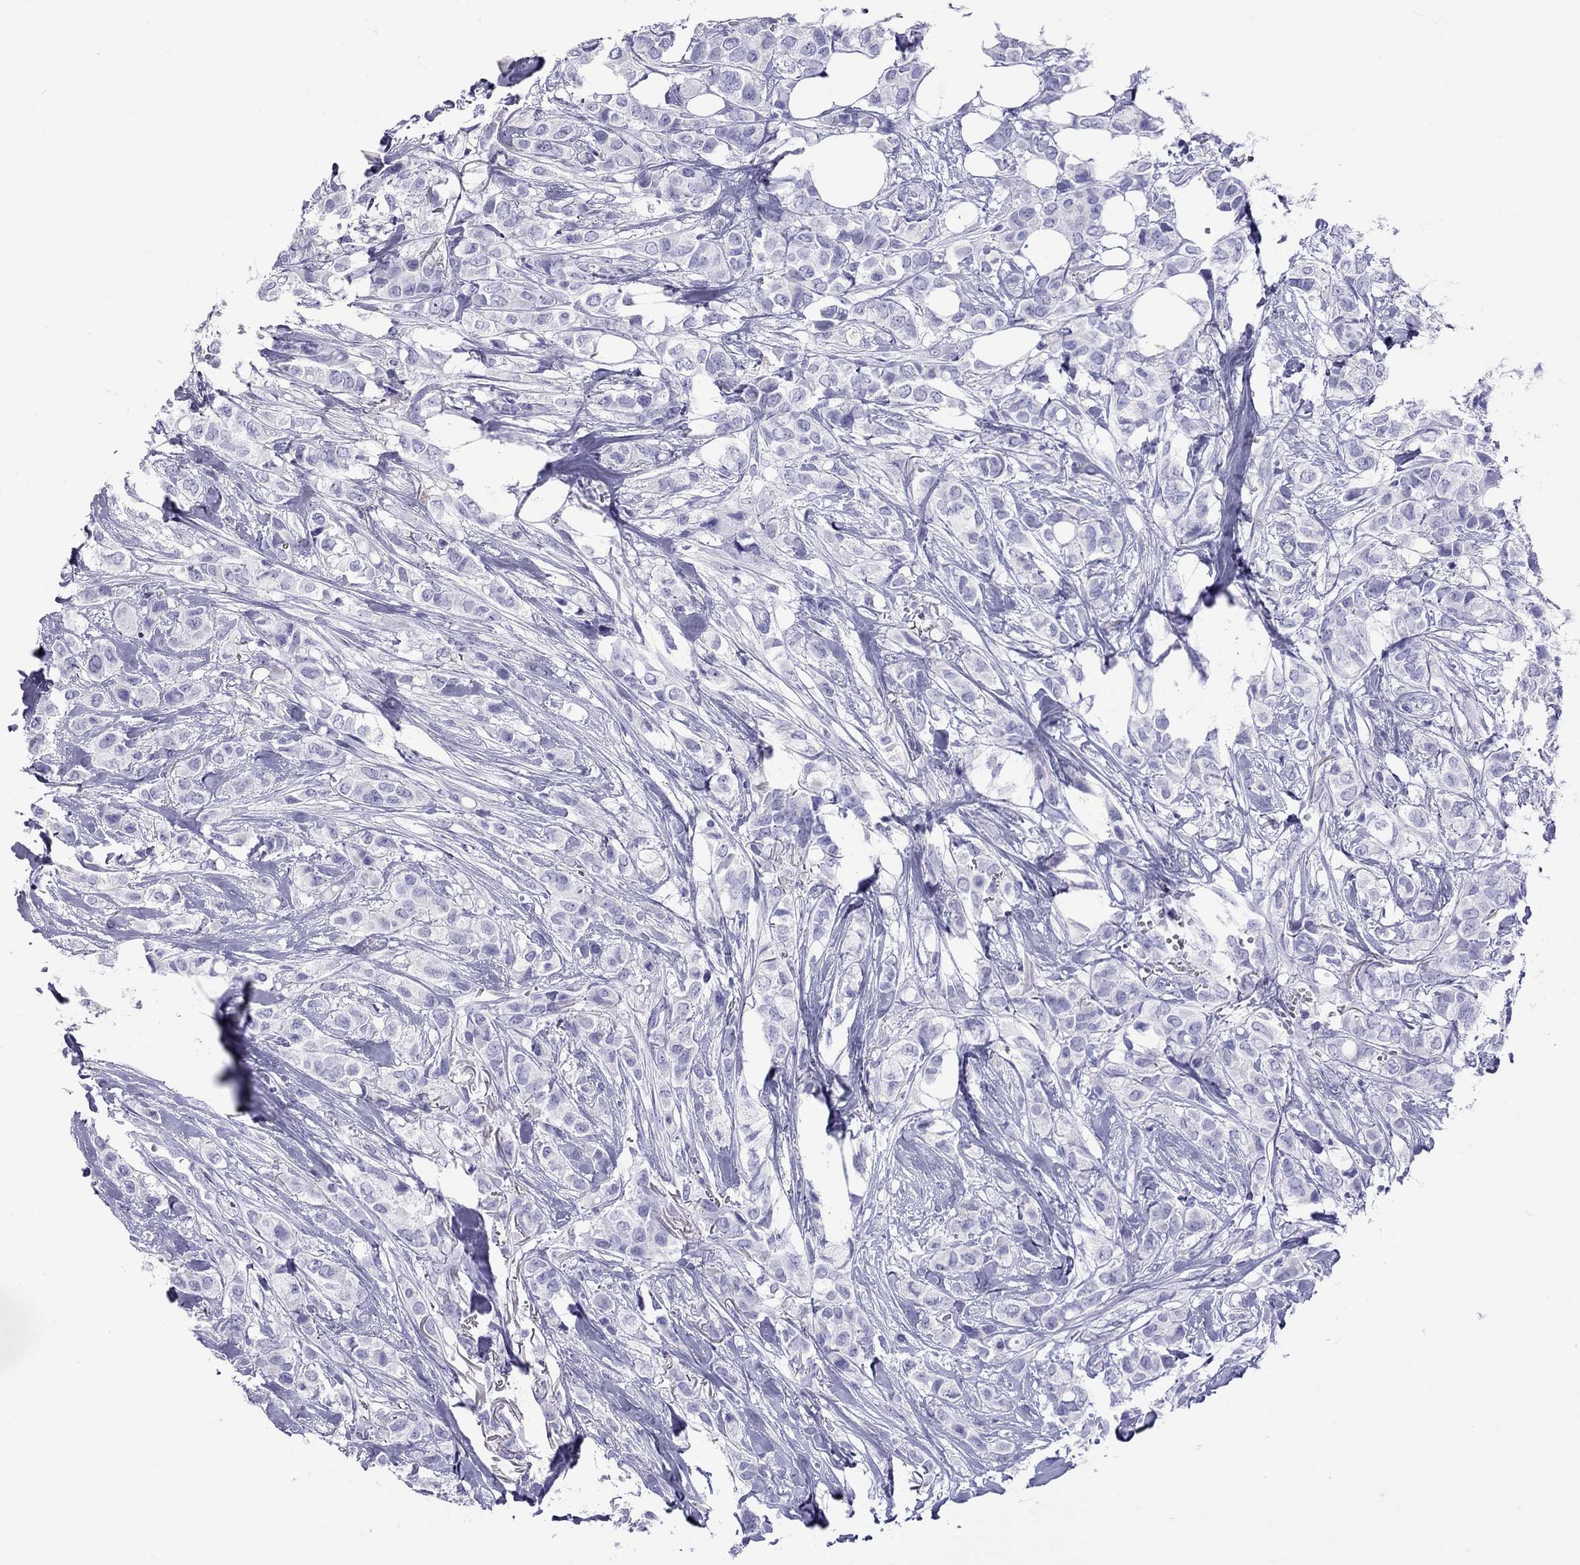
{"staining": {"intensity": "negative", "quantity": "none", "location": "none"}, "tissue": "breast cancer", "cell_type": "Tumor cells", "image_type": "cancer", "snomed": [{"axis": "morphology", "description": "Duct carcinoma"}, {"axis": "topography", "description": "Breast"}], "caption": "Immunohistochemistry image of neoplastic tissue: breast cancer (invasive ductal carcinoma) stained with DAB displays no significant protein expression in tumor cells.", "gene": "SLAMF1", "patient": {"sex": "female", "age": 85}}